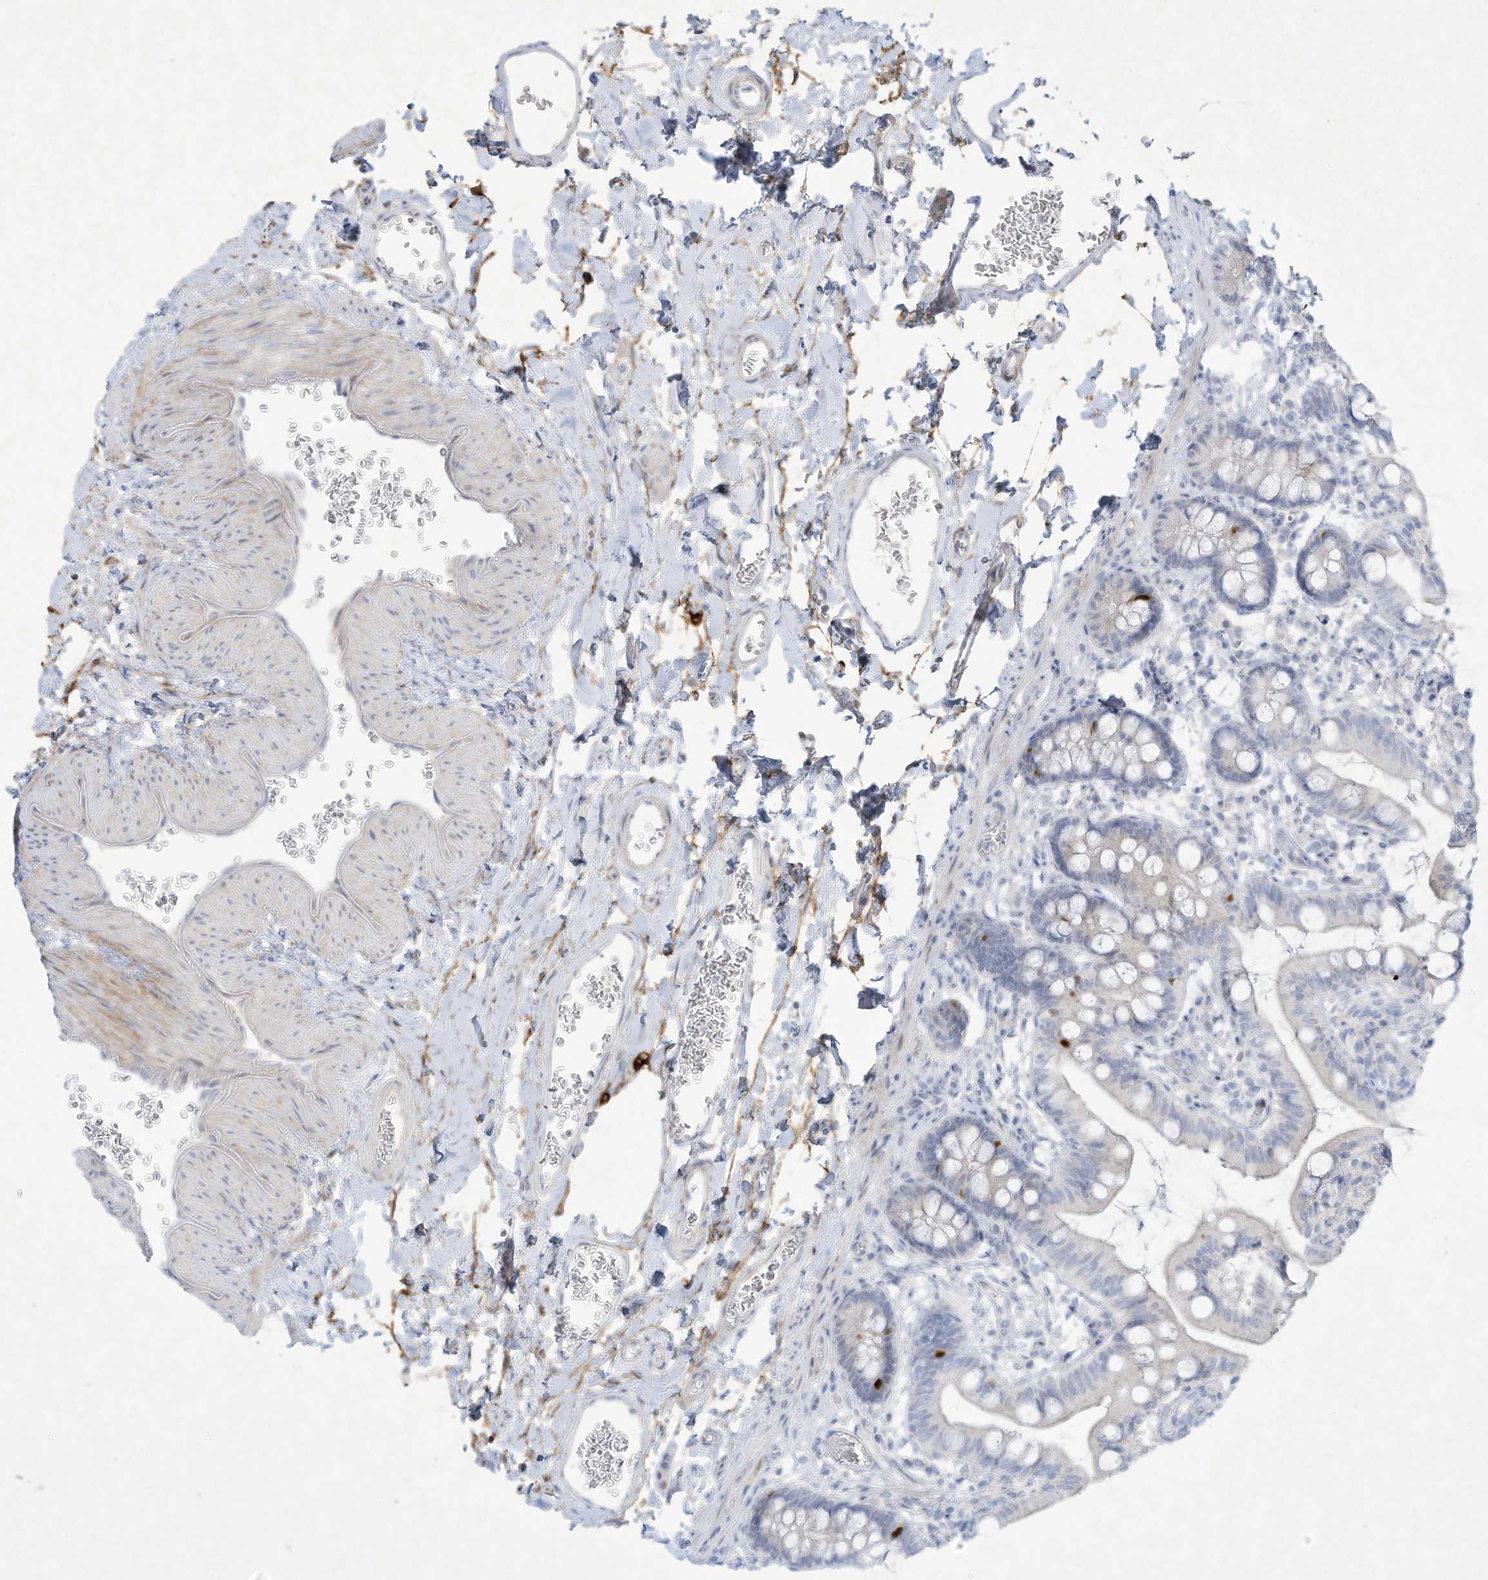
{"staining": {"intensity": "strong", "quantity": "<25%", "location": "nuclear"}, "tissue": "small intestine", "cell_type": "Glandular cells", "image_type": "normal", "snomed": [{"axis": "morphology", "description": "Normal tissue, NOS"}, {"axis": "topography", "description": "Small intestine"}], "caption": "Immunohistochemical staining of unremarkable small intestine demonstrates <25% levels of strong nuclear protein positivity in approximately <25% of glandular cells.", "gene": "PAX6", "patient": {"sex": "male", "age": 52}}